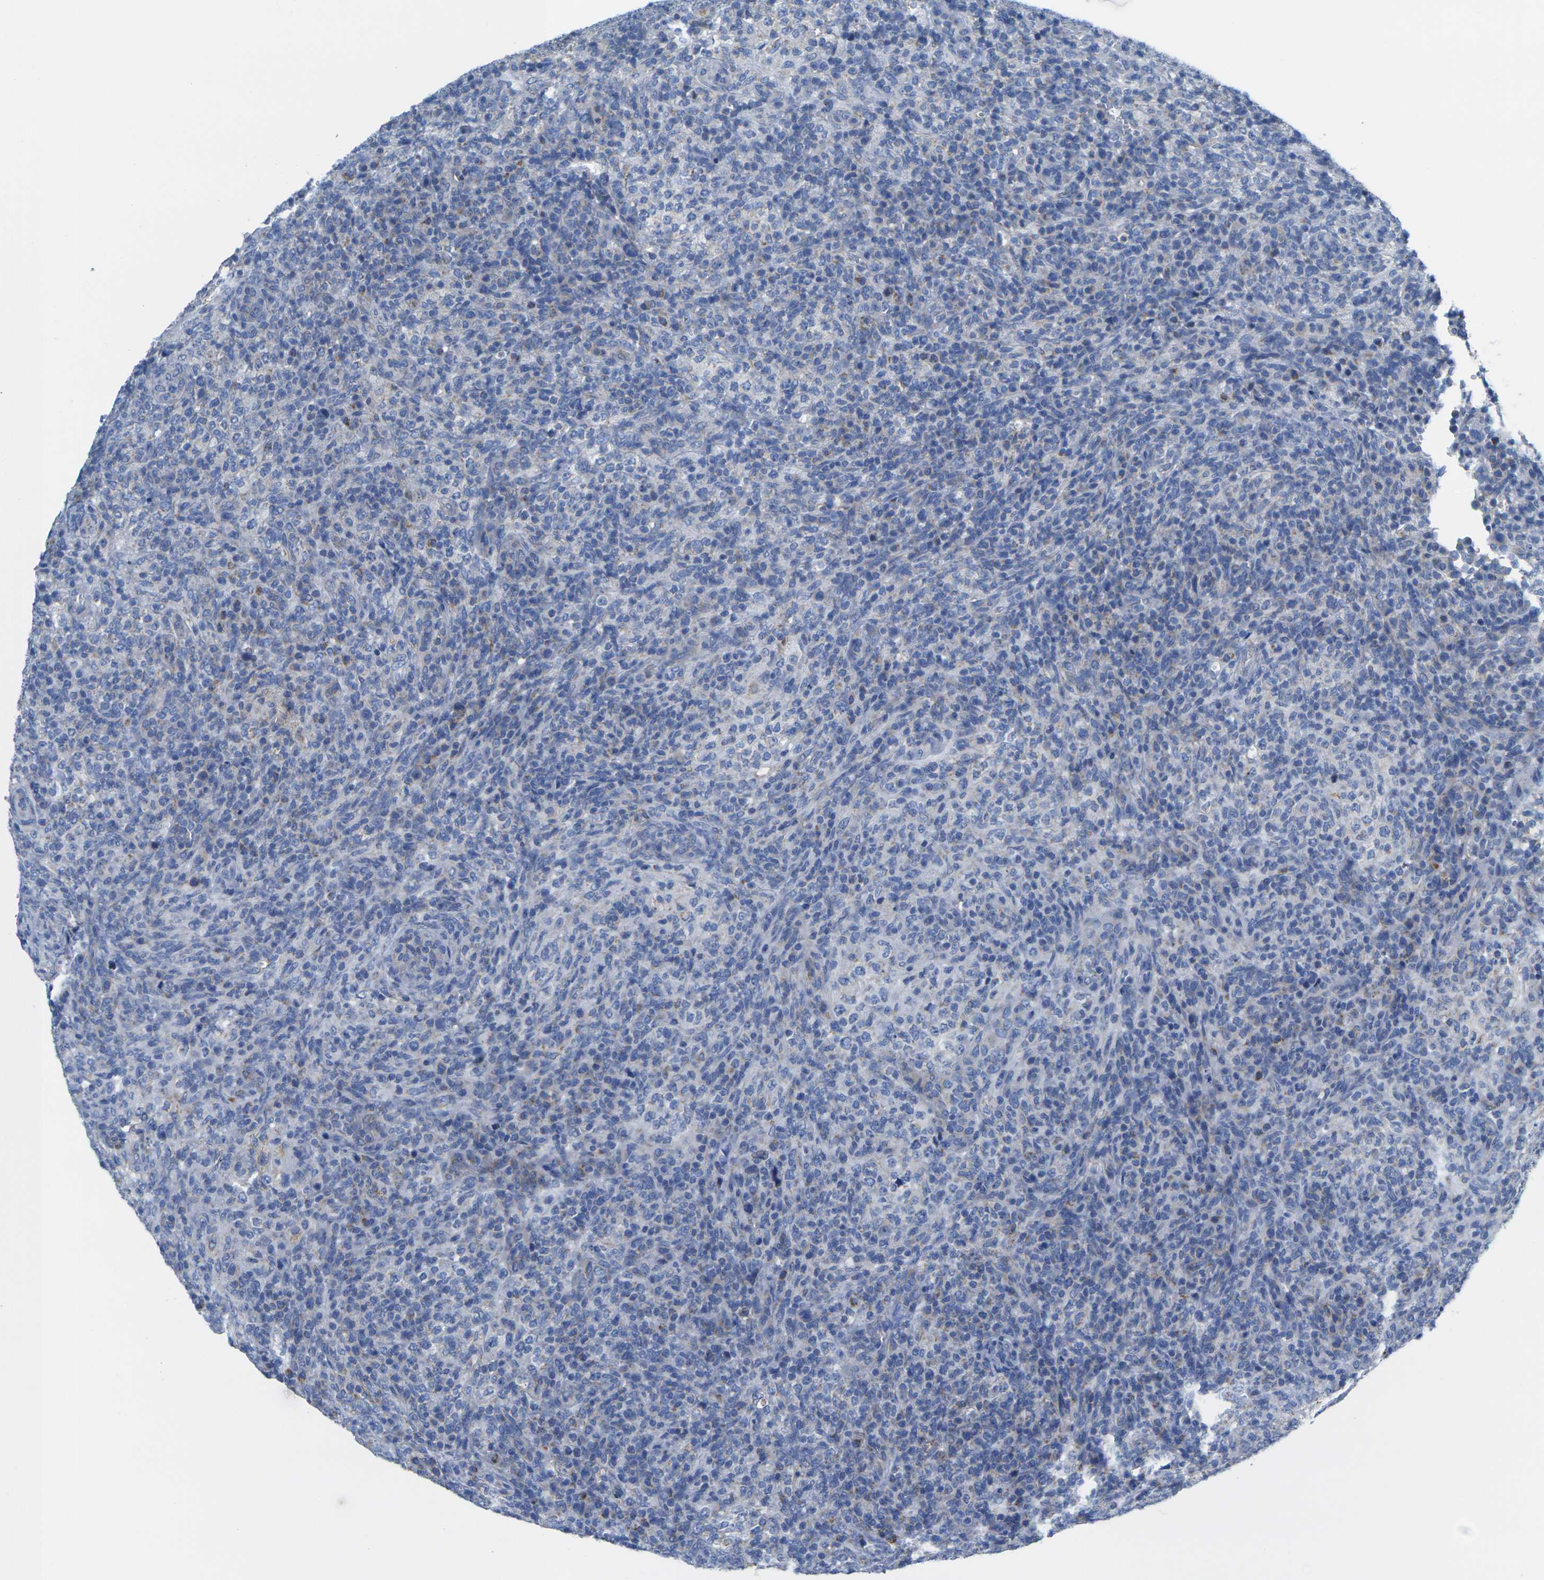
{"staining": {"intensity": "negative", "quantity": "none", "location": "none"}, "tissue": "lymphoma", "cell_type": "Tumor cells", "image_type": "cancer", "snomed": [{"axis": "morphology", "description": "Malignant lymphoma, non-Hodgkin's type, High grade"}, {"axis": "topography", "description": "Lymph node"}], "caption": "Immunohistochemical staining of lymphoma shows no significant expression in tumor cells.", "gene": "TMEM204", "patient": {"sex": "female", "age": 76}}